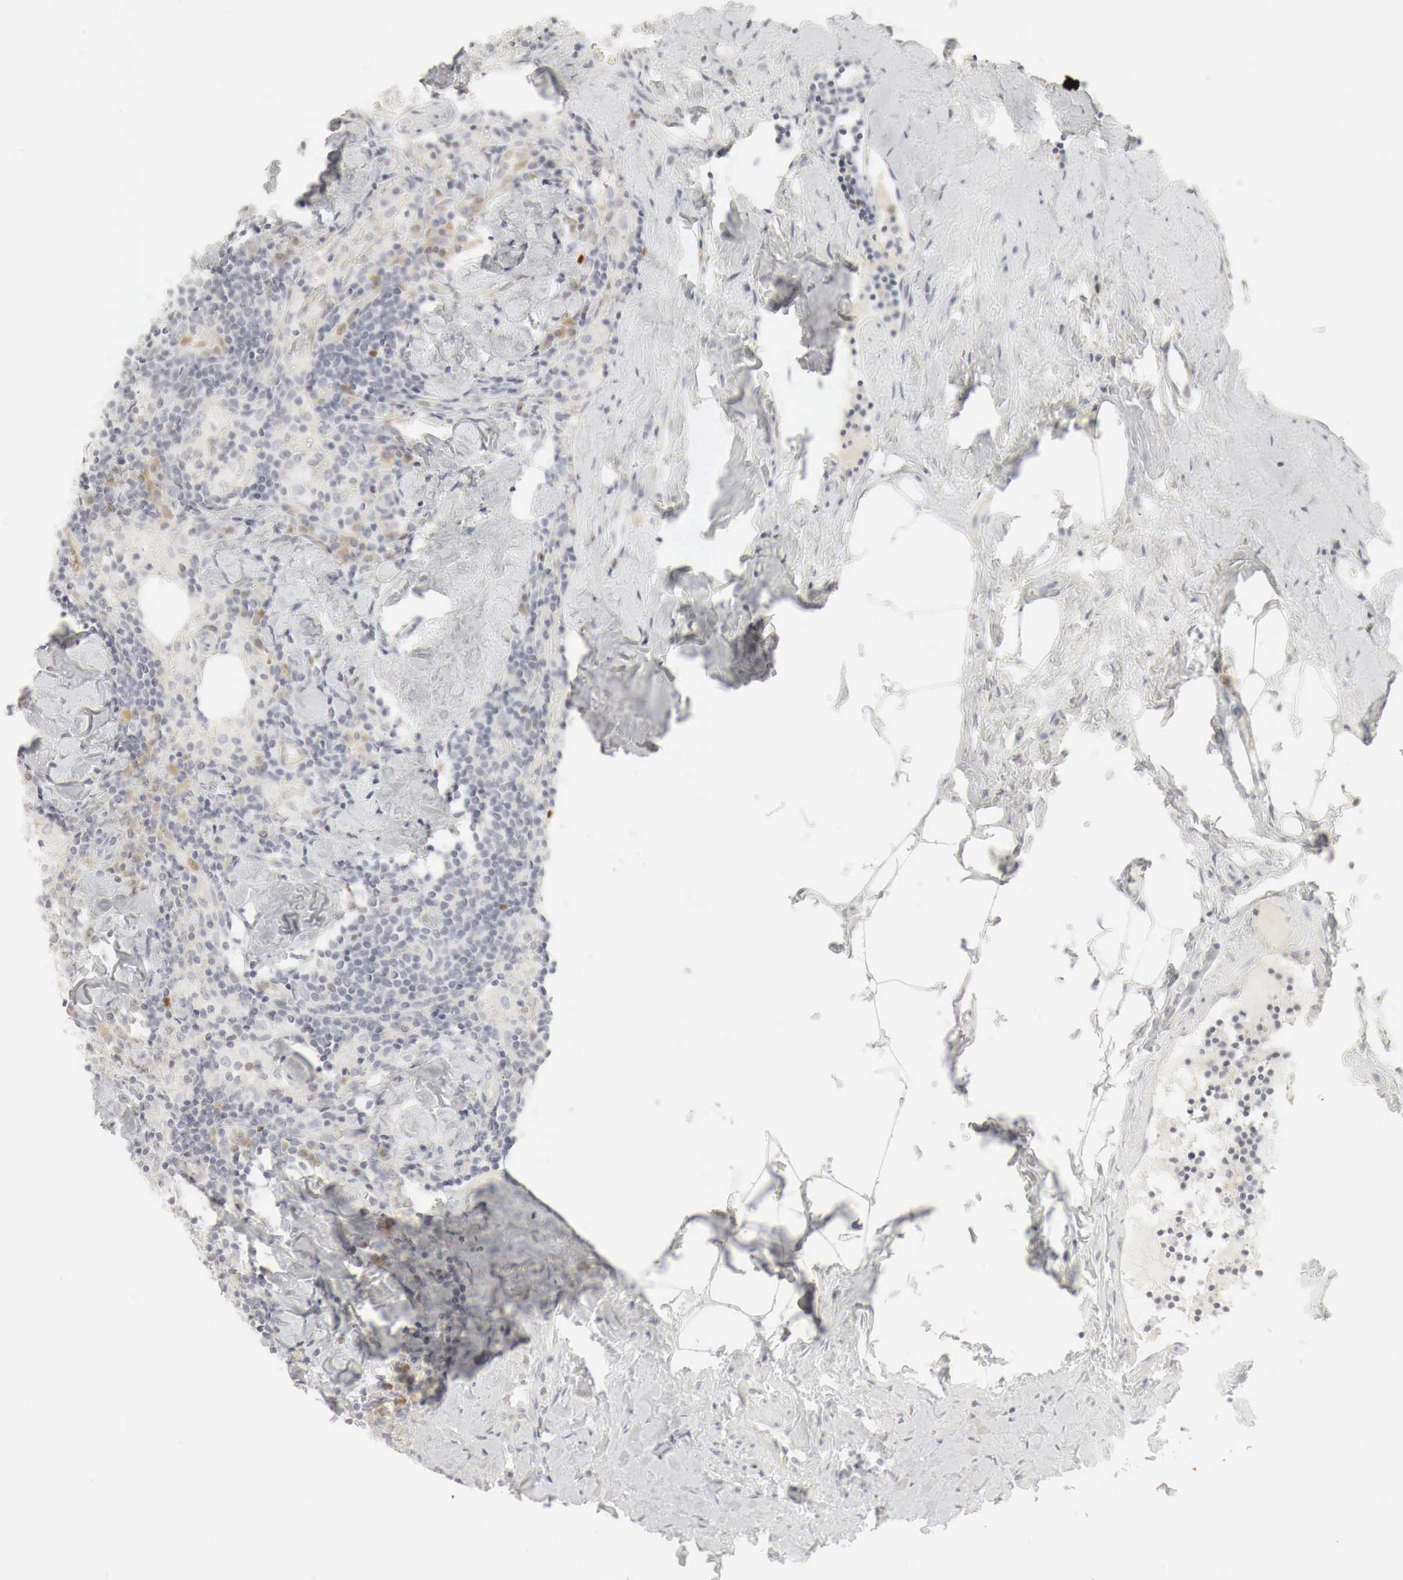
{"staining": {"intensity": "moderate", "quantity": "<25%", "location": "nuclear"}, "tissue": "lymph node", "cell_type": "Germinal center cells", "image_type": "normal", "snomed": [{"axis": "morphology", "description": "Normal tissue, NOS"}, {"axis": "topography", "description": "Lymph node"}], "caption": "Human lymph node stained with a brown dye shows moderate nuclear positive positivity in approximately <25% of germinal center cells.", "gene": "TP63", "patient": {"sex": "male", "age": 67}}